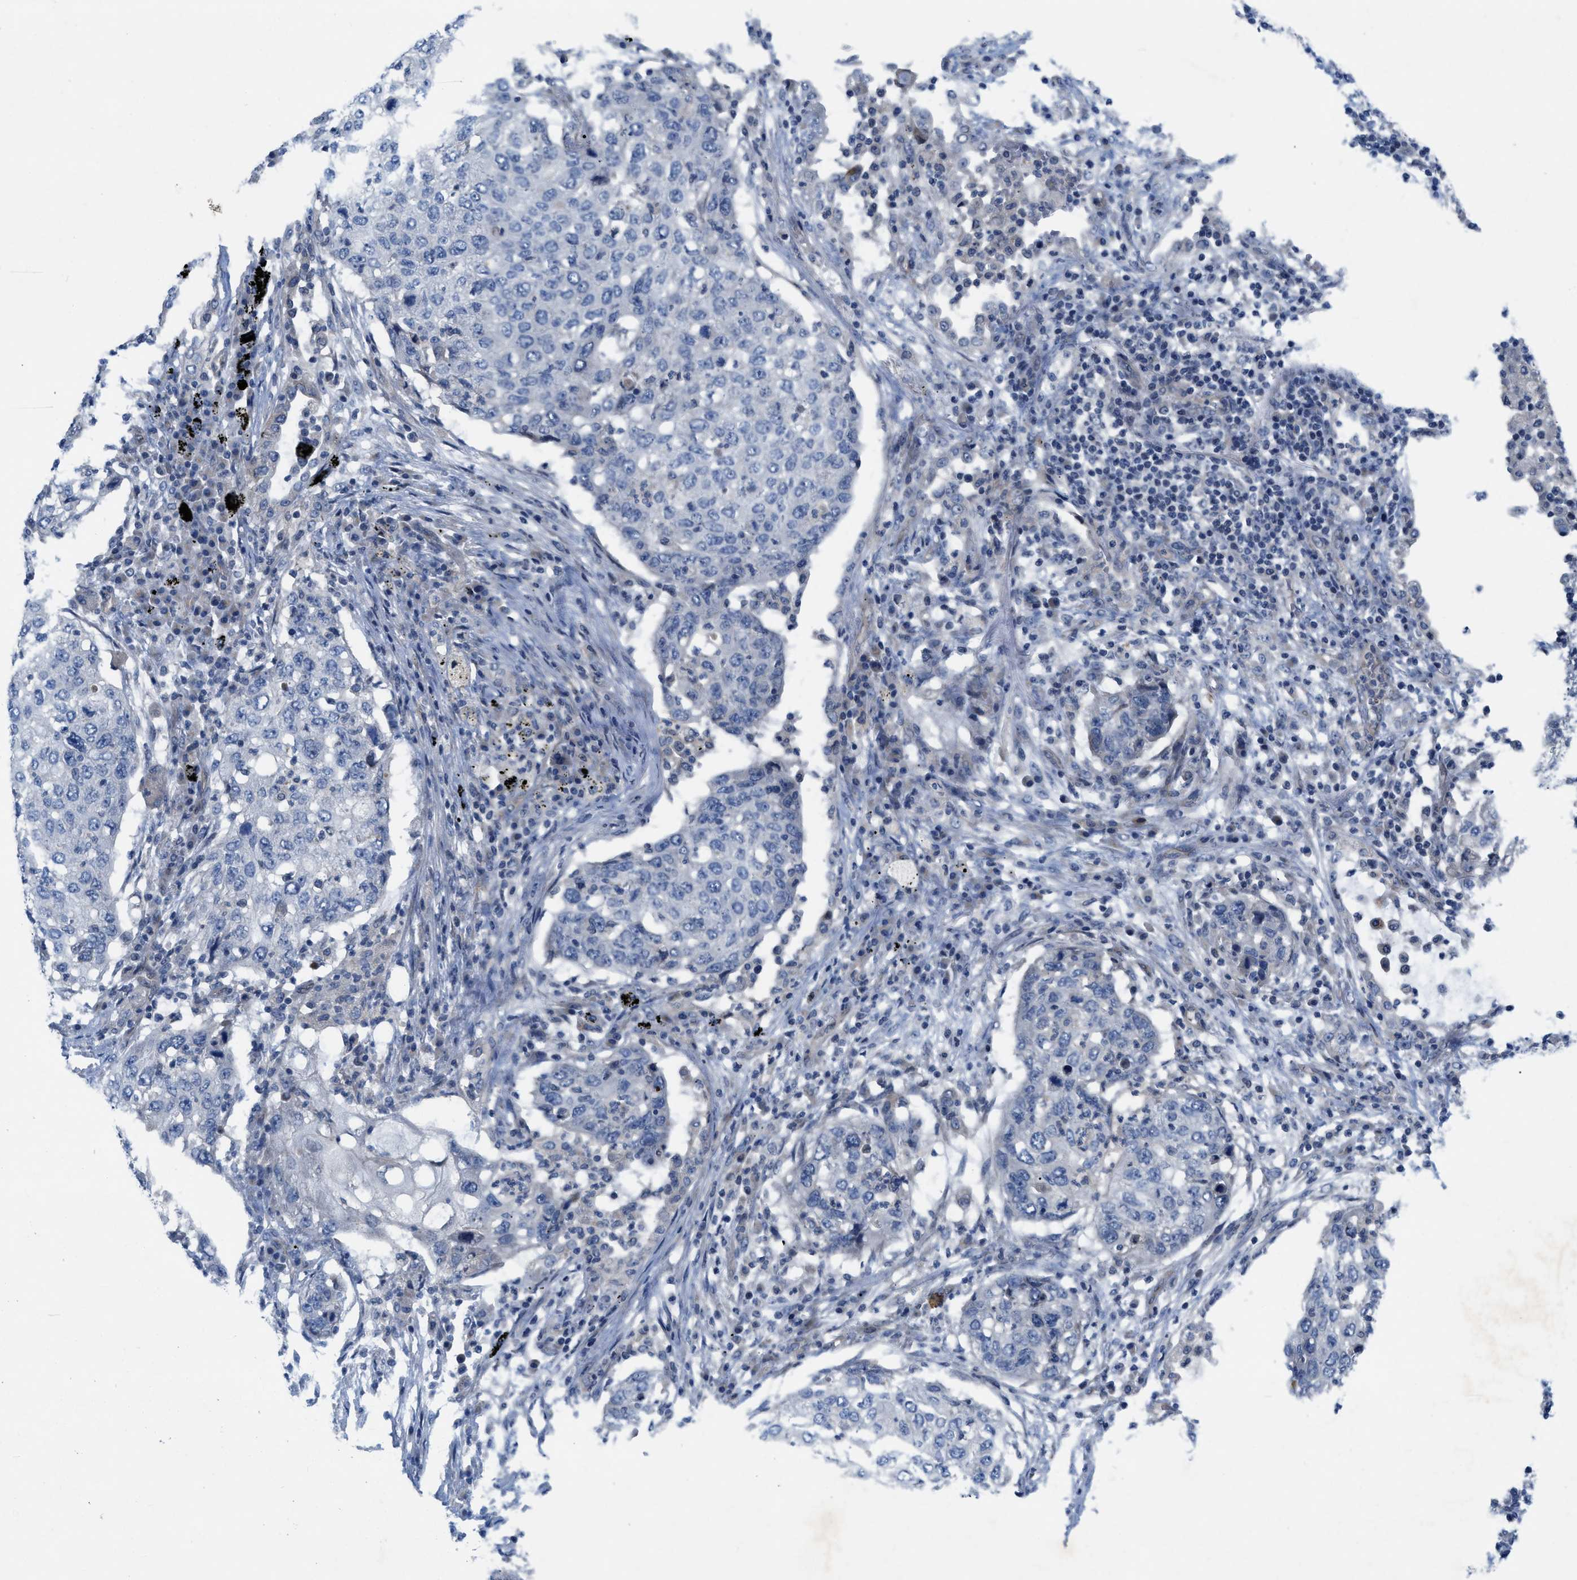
{"staining": {"intensity": "negative", "quantity": "none", "location": "none"}, "tissue": "lung cancer", "cell_type": "Tumor cells", "image_type": "cancer", "snomed": [{"axis": "morphology", "description": "Squamous cell carcinoma, NOS"}, {"axis": "topography", "description": "Lung"}], "caption": "High power microscopy histopathology image of an immunohistochemistry (IHC) micrograph of squamous cell carcinoma (lung), revealing no significant staining in tumor cells.", "gene": "NDEL1", "patient": {"sex": "female", "age": 63}}